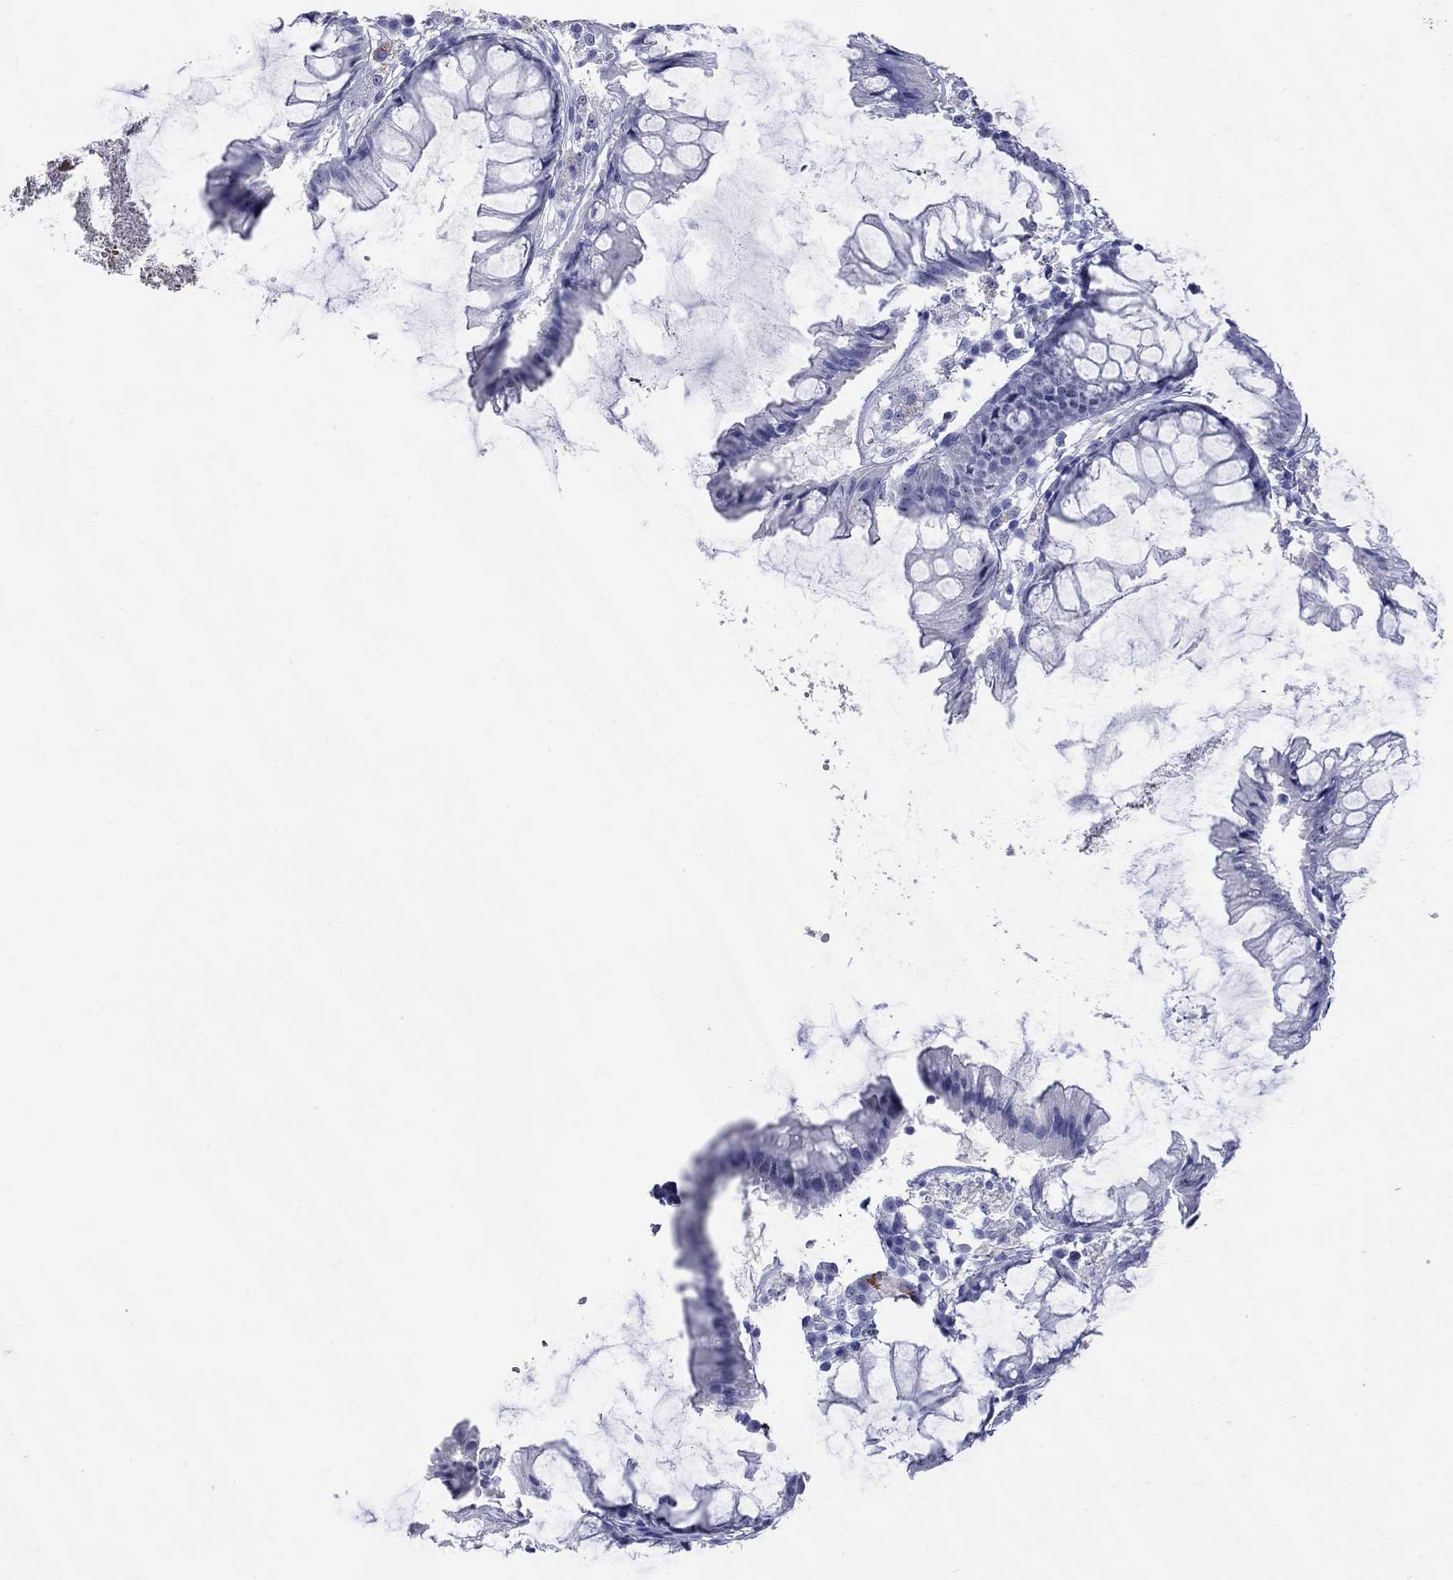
{"staining": {"intensity": "negative", "quantity": "none", "location": "none"}, "tissue": "colon", "cell_type": "Endothelial cells", "image_type": "normal", "snomed": [{"axis": "morphology", "description": "Normal tissue, NOS"}, {"axis": "morphology", "description": "Adenocarcinoma, NOS"}, {"axis": "topography", "description": "Colon"}], "caption": "DAB immunohistochemical staining of normal human colon reveals no significant expression in endothelial cells. (DAB (3,3'-diaminobenzidine) immunohistochemistry, high magnification).", "gene": "TACC3", "patient": {"sex": "male", "age": 65}}